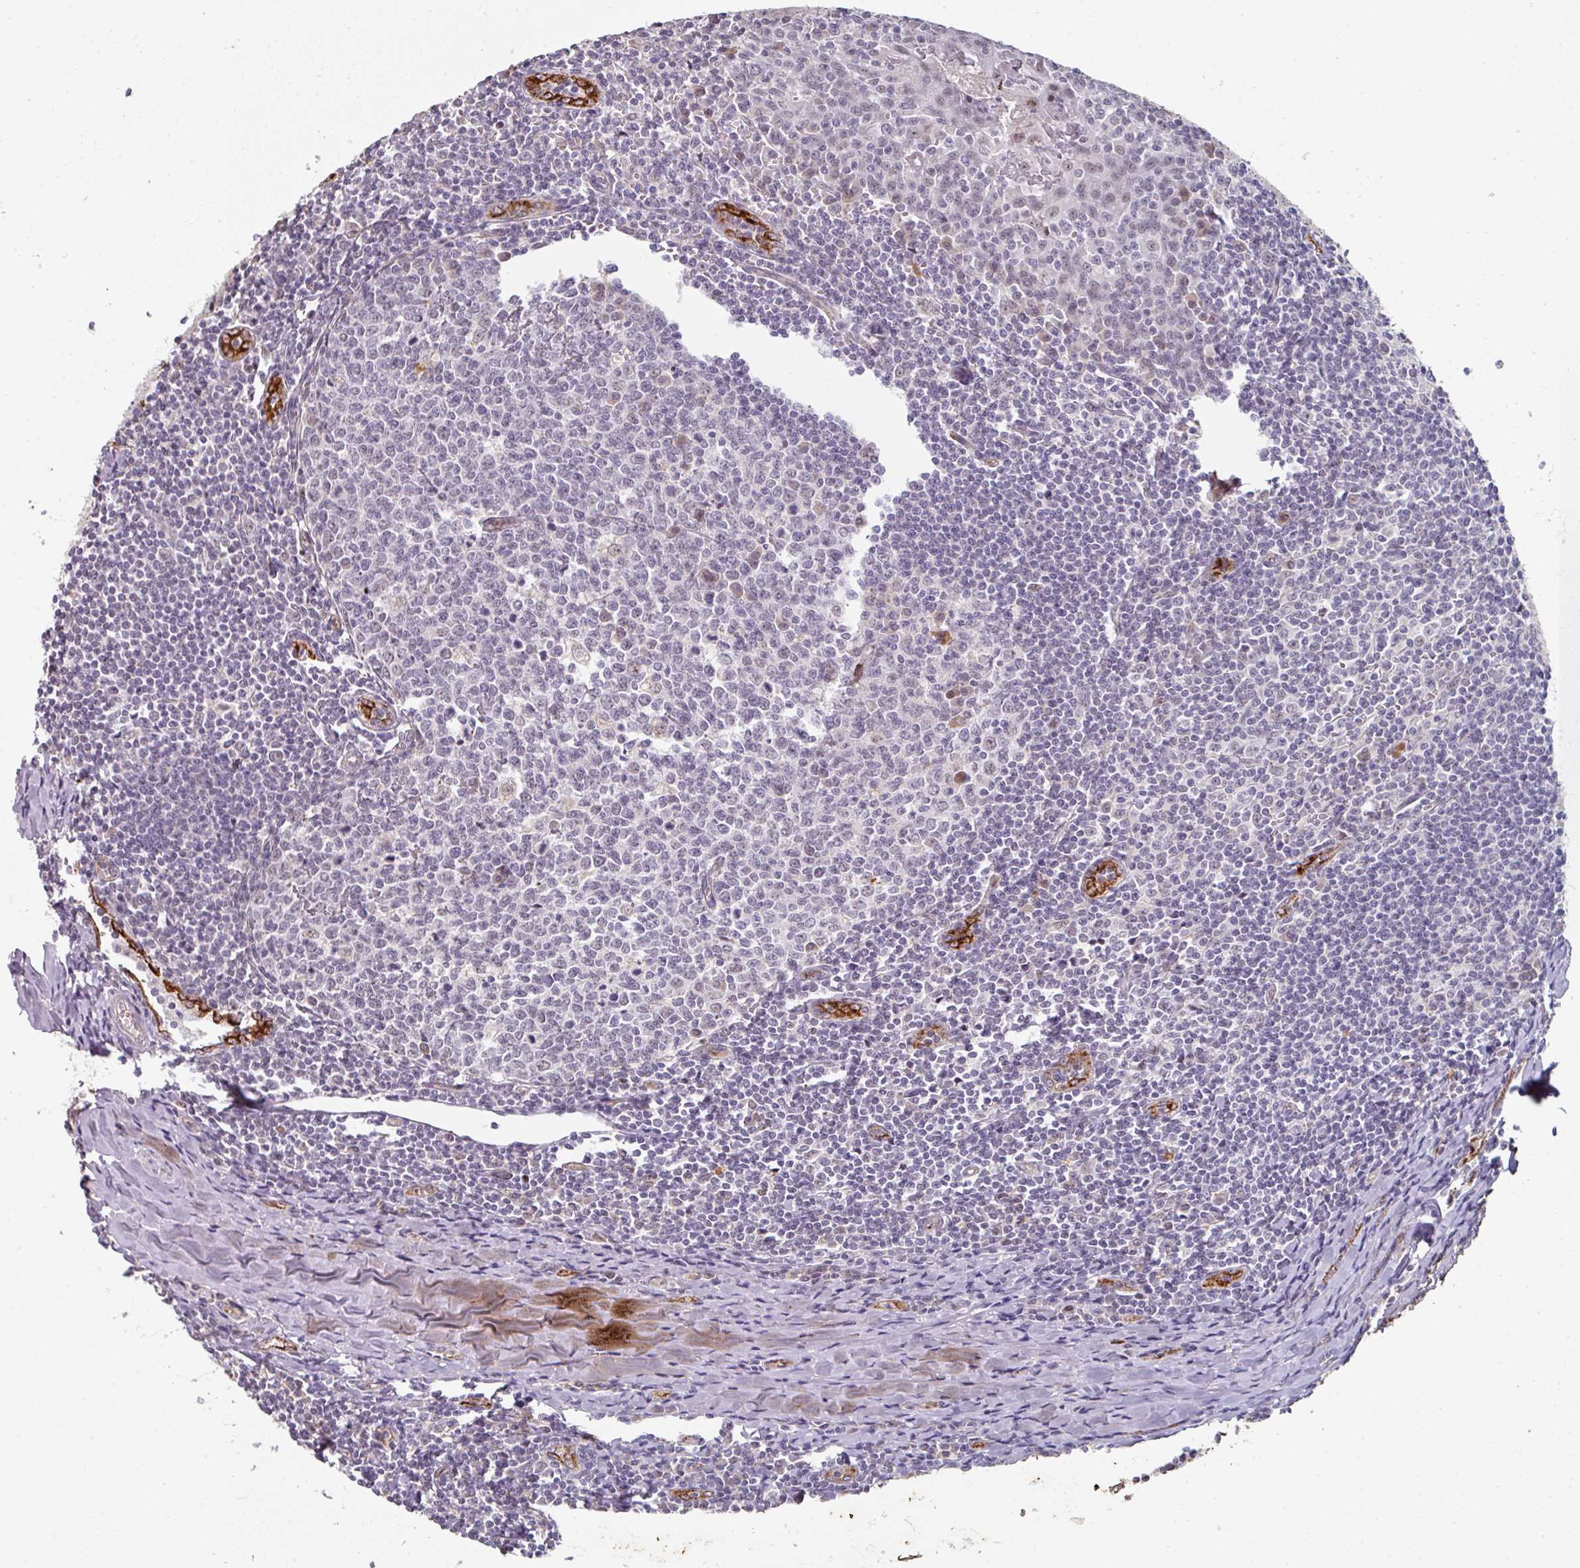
{"staining": {"intensity": "weak", "quantity": "<25%", "location": "nuclear"}, "tissue": "tonsil", "cell_type": "Germinal center cells", "image_type": "normal", "snomed": [{"axis": "morphology", "description": "Normal tissue, NOS"}, {"axis": "topography", "description": "Tonsil"}], "caption": "Image shows no significant protein staining in germinal center cells of benign tonsil.", "gene": "SIDT2", "patient": {"sex": "male", "age": 27}}